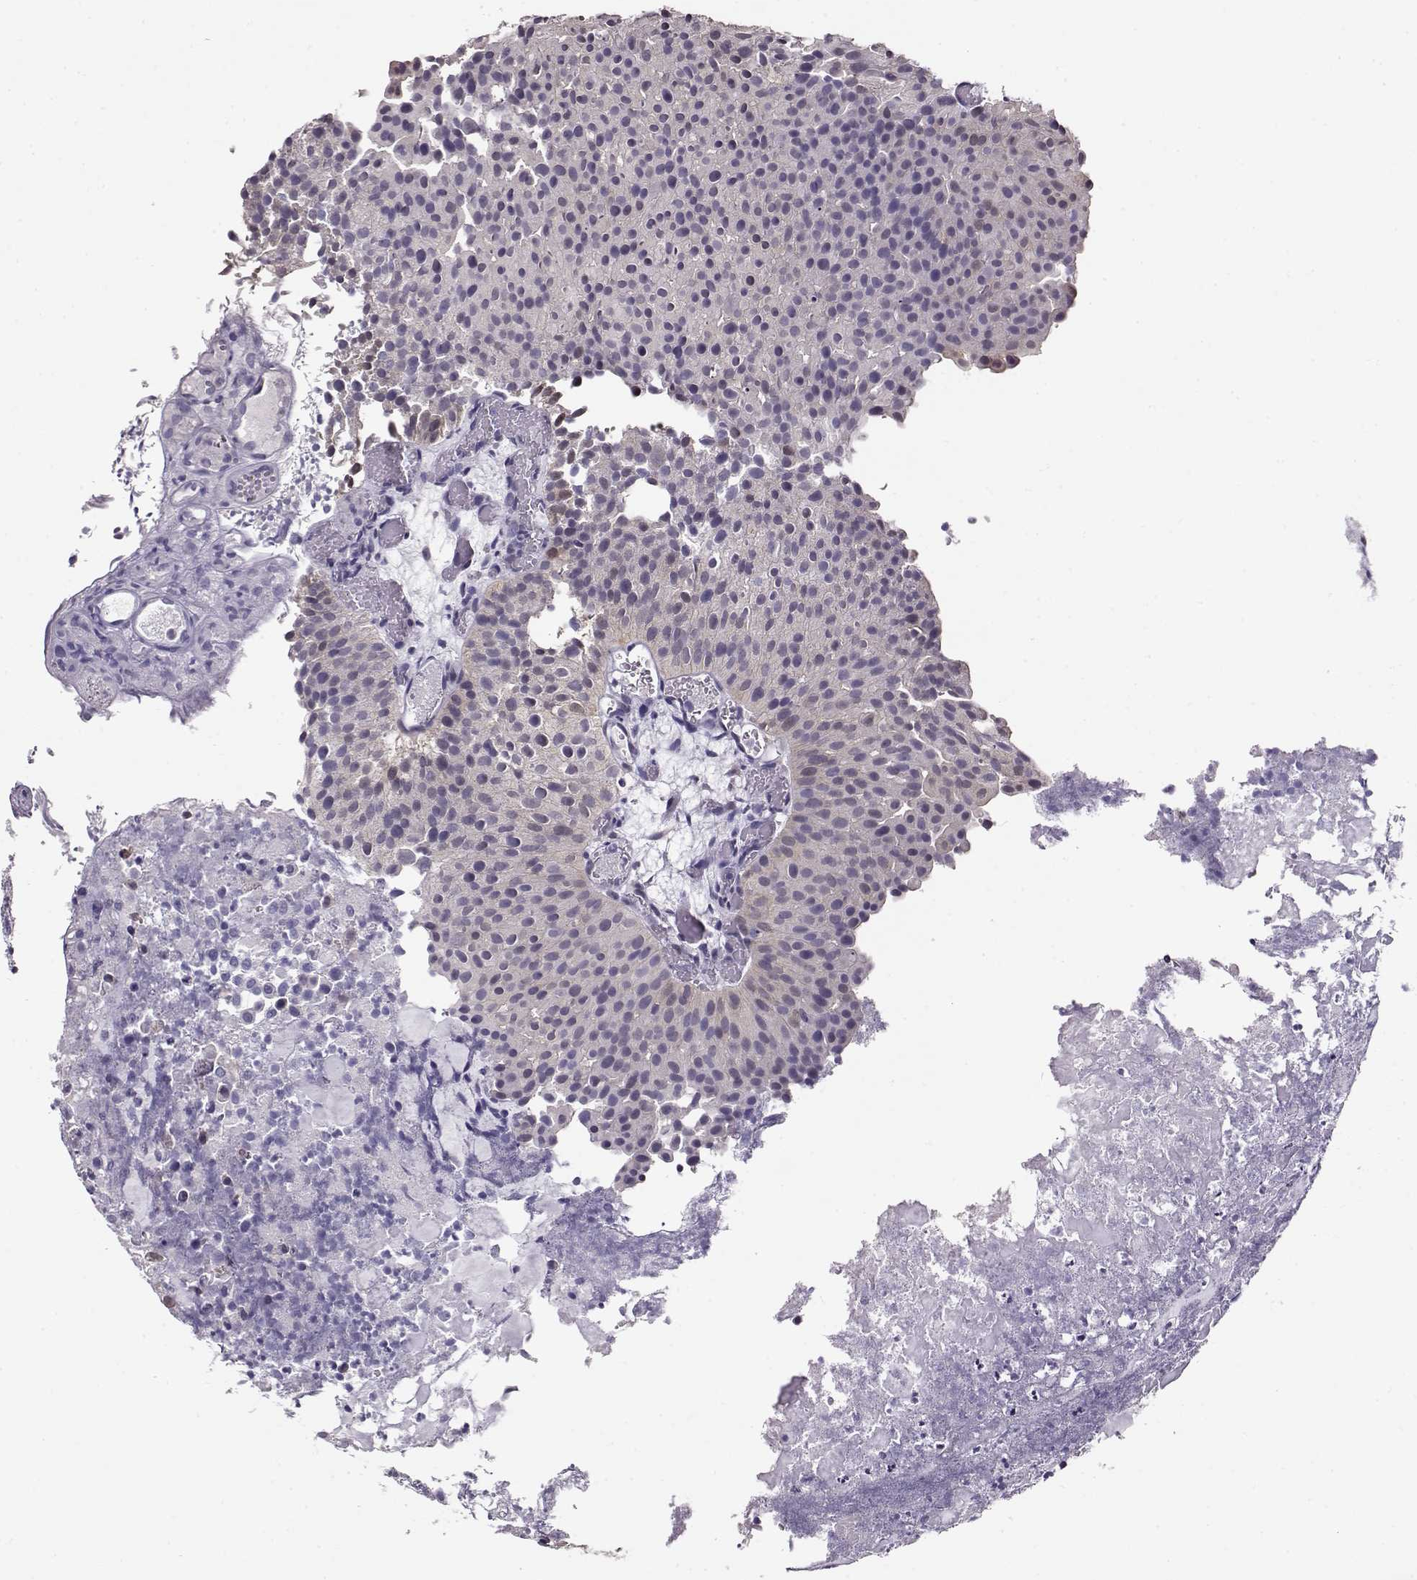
{"staining": {"intensity": "weak", "quantity": "<25%", "location": "cytoplasmic/membranous"}, "tissue": "urothelial cancer", "cell_type": "Tumor cells", "image_type": "cancer", "snomed": [{"axis": "morphology", "description": "Urothelial carcinoma, Low grade"}, {"axis": "topography", "description": "Urinary bladder"}], "caption": "High magnification brightfield microscopy of urothelial carcinoma (low-grade) stained with DAB (3,3'-diaminobenzidine) (brown) and counterstained with hematoxylin (blue): tumor cells show no significant expression.", "gene": "CCR8", "patient": {"sex": "female", "age": 87}}